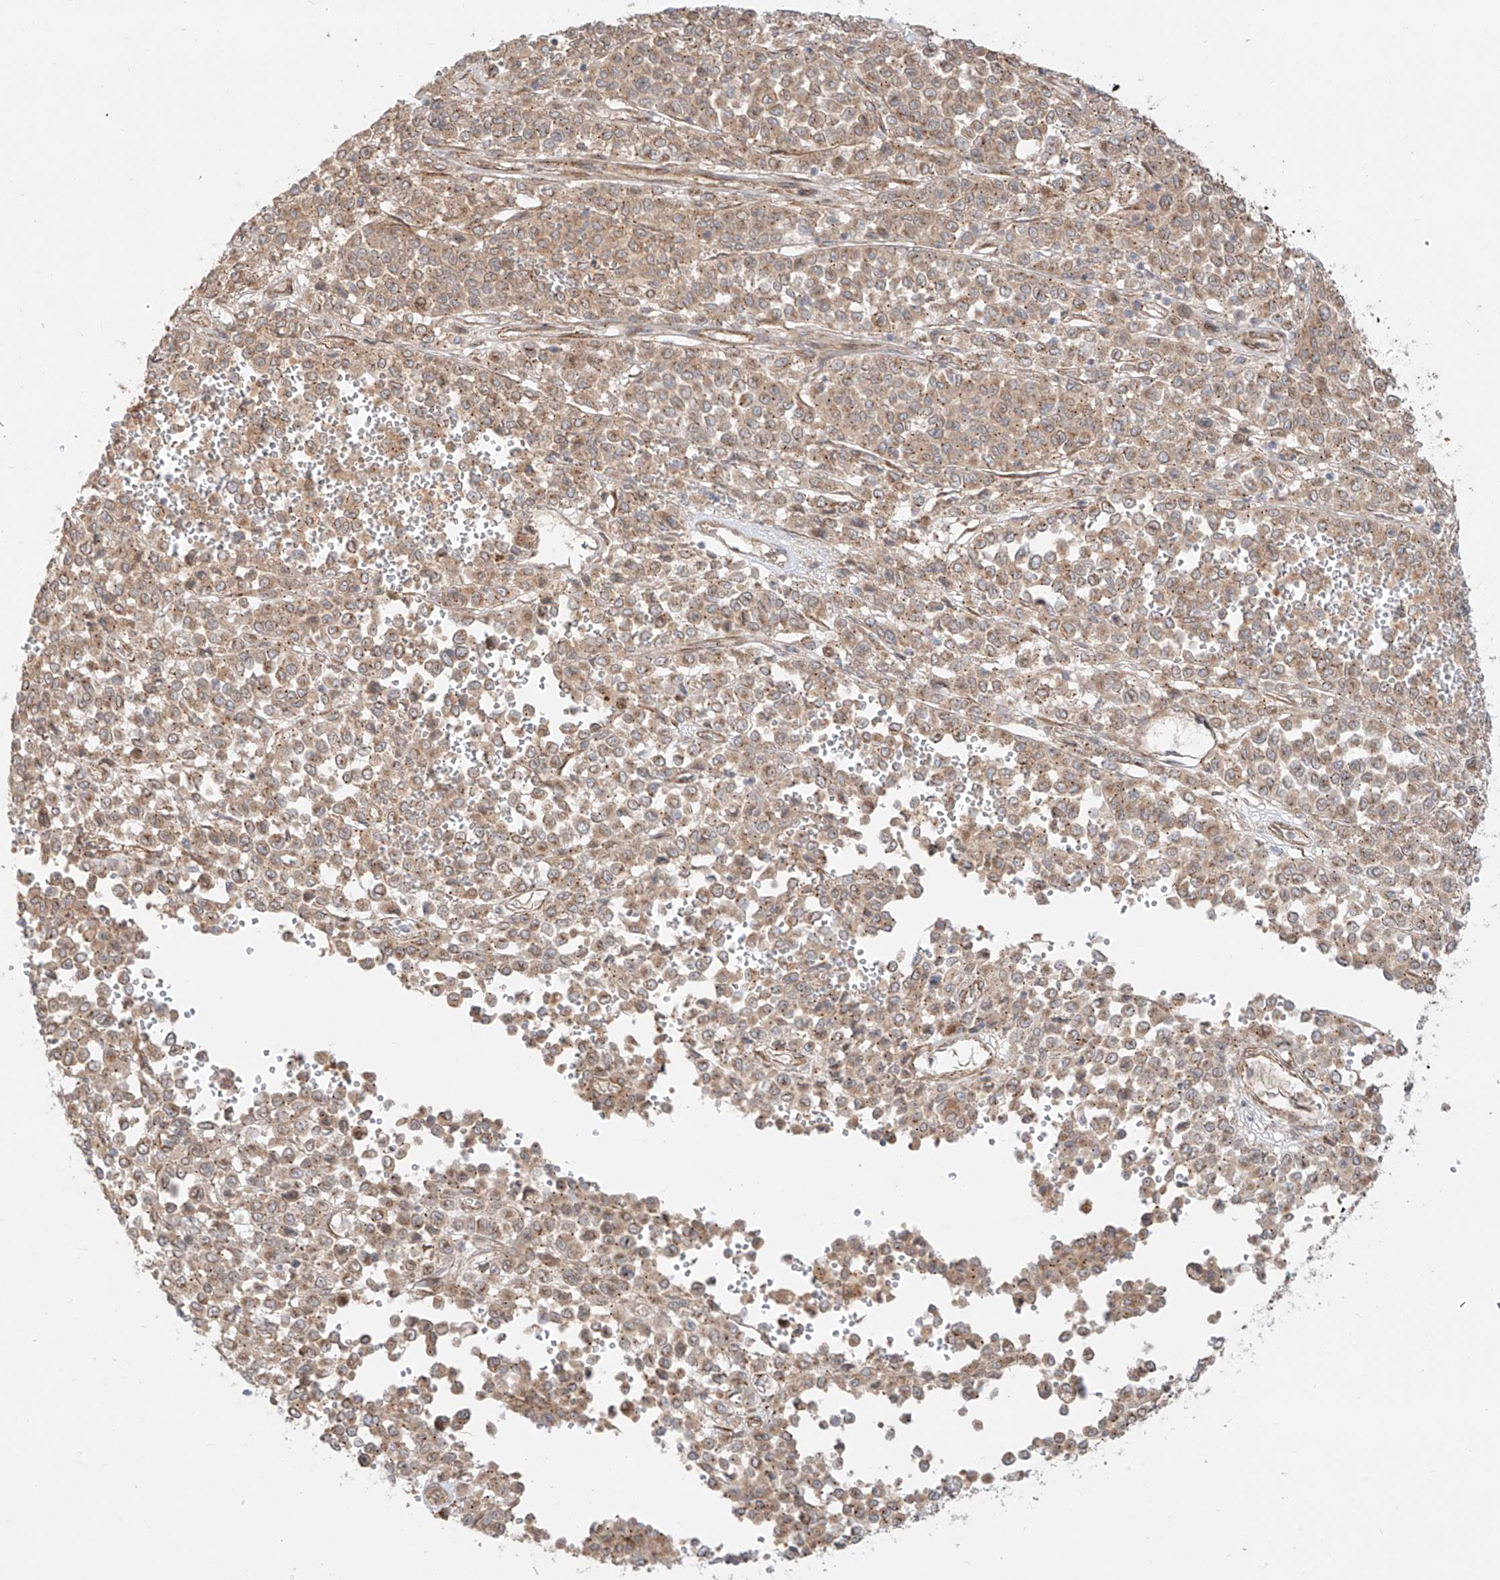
{"staining": {"intensity": "weak", "quantity": ">75%", "location": "cytoplasmic/membranous"}, "tissue": "melanoma", "cell_type": "Tumor cells", "image_type": "cancer", "snomed": [{"axis": "morphology", "description": "Malignant melanoma, Metastatic site"}, {"axis": "topography", "description": "Pancreas"}], "caption": "Brown immunohistochemical staining in human malignant melanoma (metastatic site) demonstrates weak cytoplasmic/membranous staining in approximately >75% of tumor cells. (Brightfield microscopy of DAB IHC at high magnification).", "gene": "ZNF287", "patient": {"sex": "female", "age": 30}}